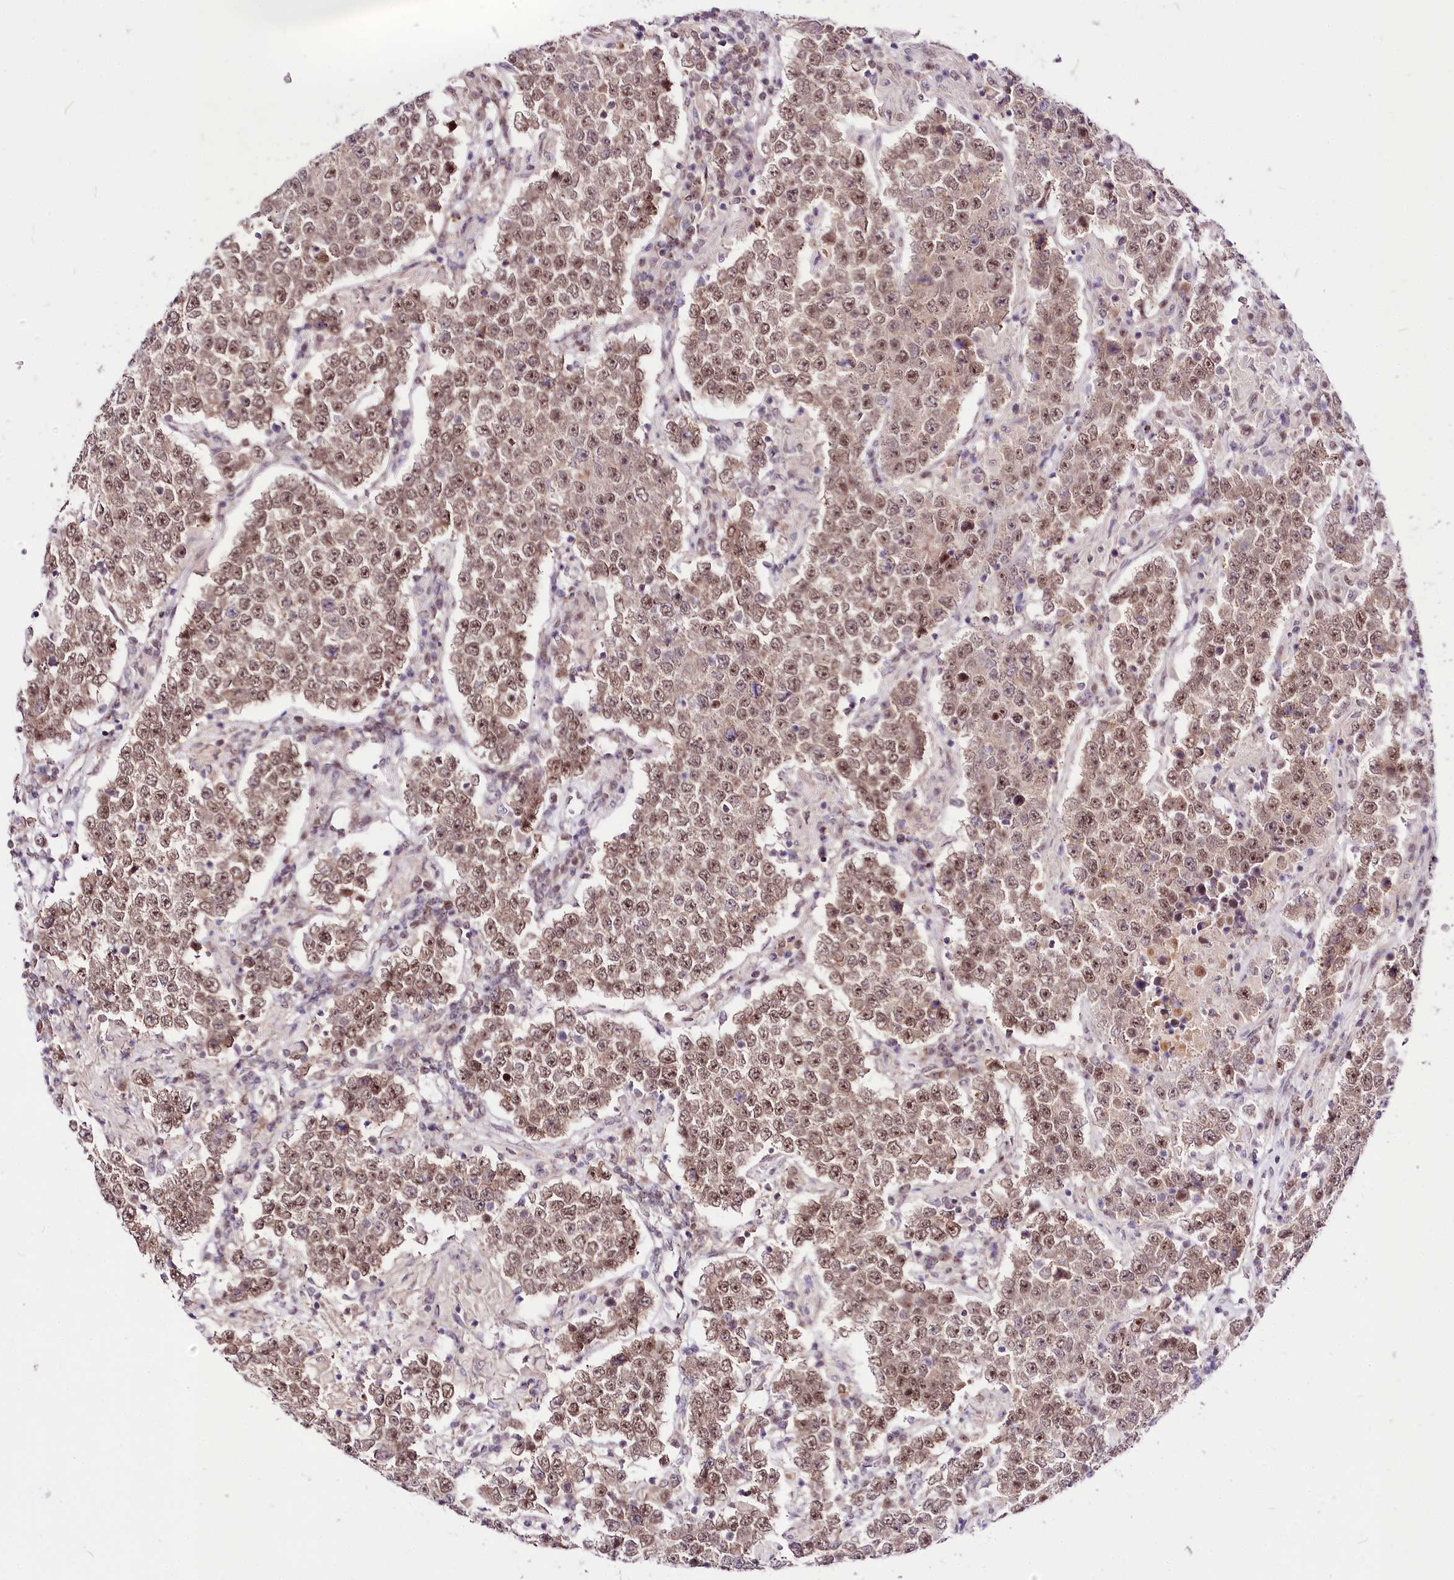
{"staining": {"intensity": "moderate", "quantity": ">75%", "location": "nuclear"}, "tissue": "testis cancer", "cell_type": "Tumor cells", "image_type": "cancer", "snomed": [{"axis": "morphology", "description": "Normal tissue, NOS"}, {"axis": "morphology", "description": "Urothelial carcinoma, High grade"}, {"axis": "morphology", "description": "Seminoma, NOS"}, {"axis": "morphology", "description": "Carcinoma, Embryonal, NOS"}, {"axis": "topography", "description": "Urinary bladder"}, {"axis": "topography", "description": "Testis"}], "caption": "Testis seminoma stained for a protein (brown) displays moderate nuclear positive positivity in approximately >75% of tumor cells.", "gene": "POLA2", "patient": {"sex": "male", "age": 41}}